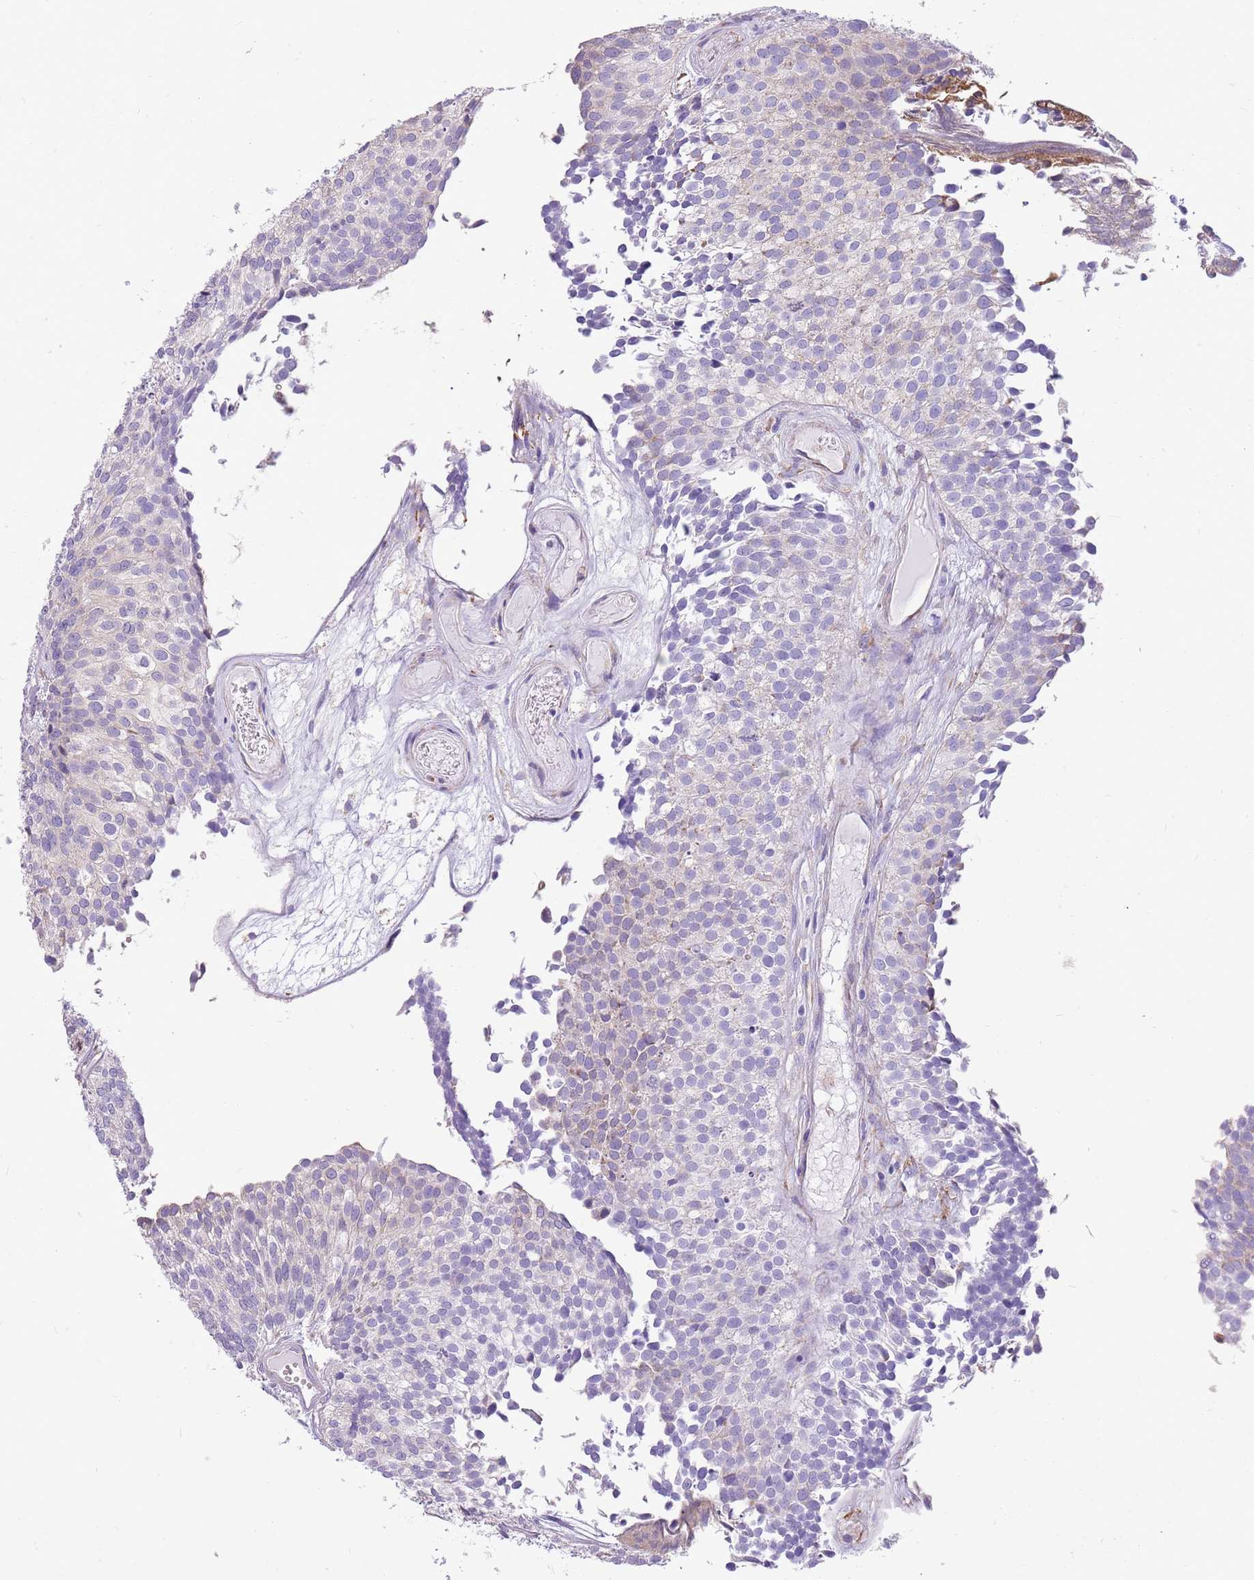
{"staining": {"intensity": "negative", "quantity": "none", "location": "none"}, "tissue": "urothelial cancer", "cell_type": "Tumor cells", "image_type": "cancer", "snomed": [{"axis": "morphology", "description": "Urothelial carcinoma, Low grade"}, {"axis": "topography", "description": "Urinary bladder"}], "caption": "The micrograph displays no staining of tumor cells in low-grade urothelial carcinoma.", "gene": "KCTD19", "patient": {"sex": "male", "age": 84}}